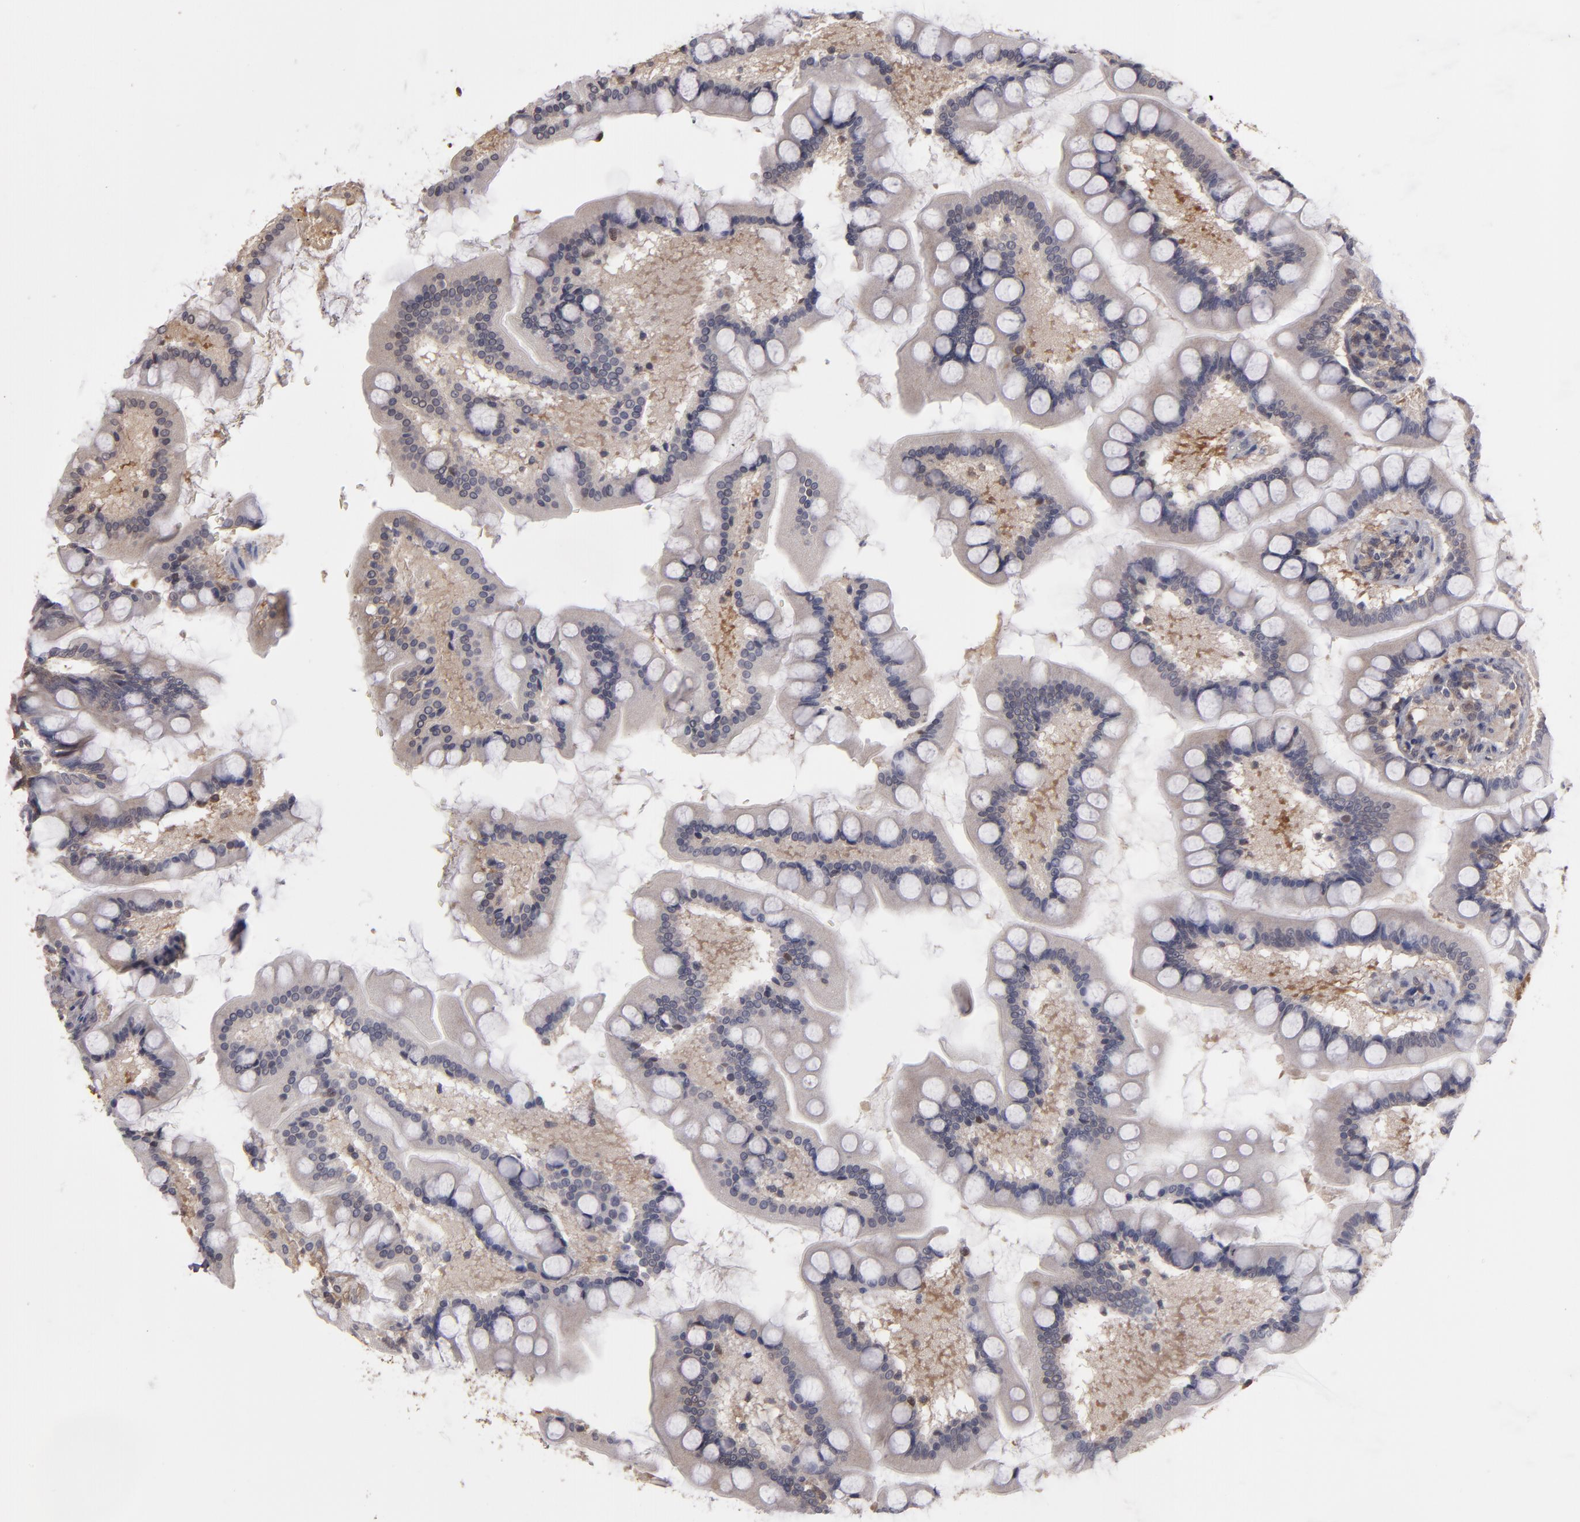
{"staining": {"intensity": "weak", "quantity": "<25%", "location": "cytoplasmic/membranous"}, "tissue": "small intestine", "cell_type": "Glandular cells", "image_type": "normal", "snomed": [{"axis": "morphology", "description": "Normal tissue, NOS"}, {"axis": "topography", "description": "Small intestine"}], "caption": "Micrograph shows no protein staining in glandular cells of benign small intestine. (DAB (3,3'-diaminobenzidine) IHC, high magnification).", "gene": "SERPINA7", "patient": {"sex": "male", "age": 41}}